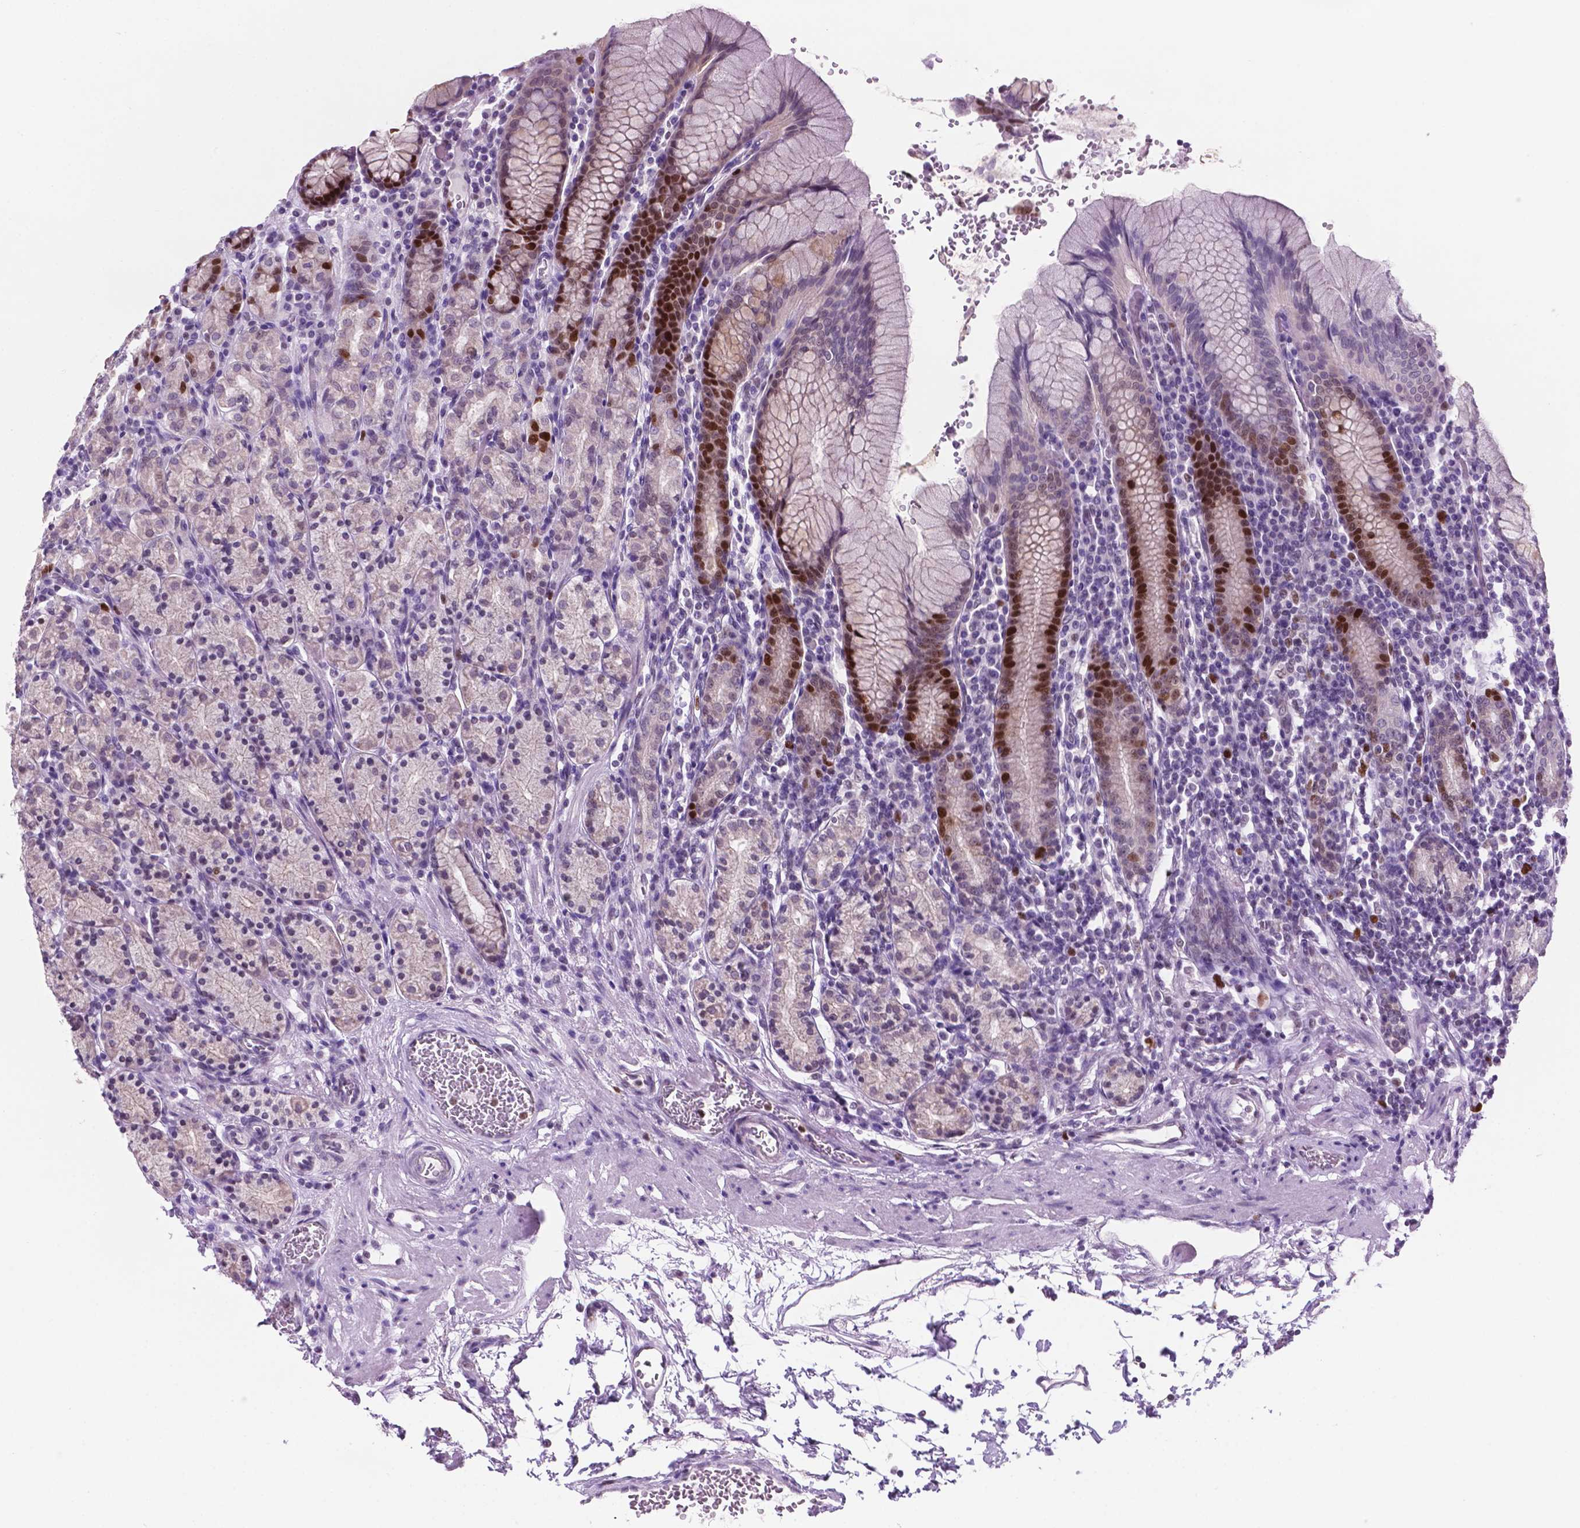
{"staining": {"intensity": "strong", "quantity": "25%-75%", "location": "nuclear"}, "tissue": "stomach", "cell_type": "Glandular cells", "image_type": "normal", "snomed": [{"axis": "morphology", "description": "Normal tissue, NOS"}, {"axis": "topography", "description": "Stomach, upper"}, {"axis": "topography", "description": "Stomach"}], "caption": "IHC of normal human stomach reveals high levels of strong nuclear positivity in about 25%-75% of glandular cells. Using DAB (brown) and hematoxylin (blue) stains, captured at high magnification using brightfield microscopy.", "gene": "NCAPH2", "patient": {"sex": "male", "age": 62}}